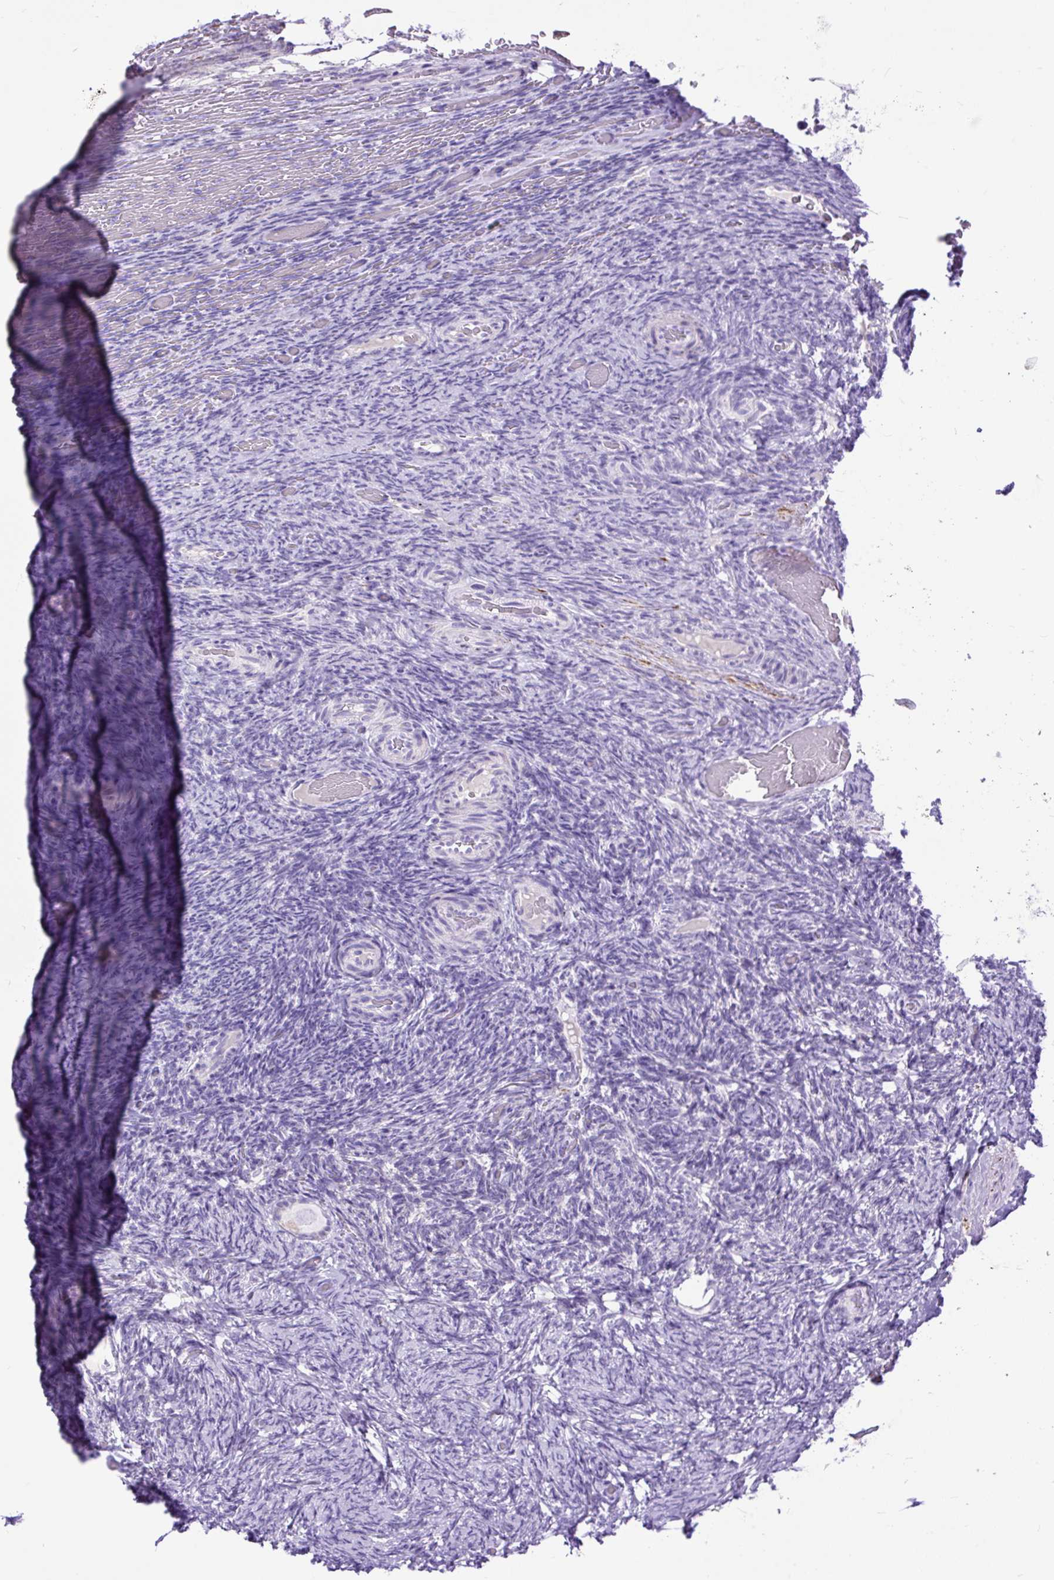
{"staining": {"intensity": "negative", "quantity": "none", "location": "none"}, "tissue": "ovary", "cell_type": "Follicle cells", "image_type": "normal", "snomed": [{"axis": "morphology", "description": "Normal tissue, NOS"}, {"axis": "topography", "description": "Ovary"}], "caption": "Follicle cells show no significant expression in normal ovary.", "gene": "ZNF256", "patient": {"sex": "female", "age": 34}}